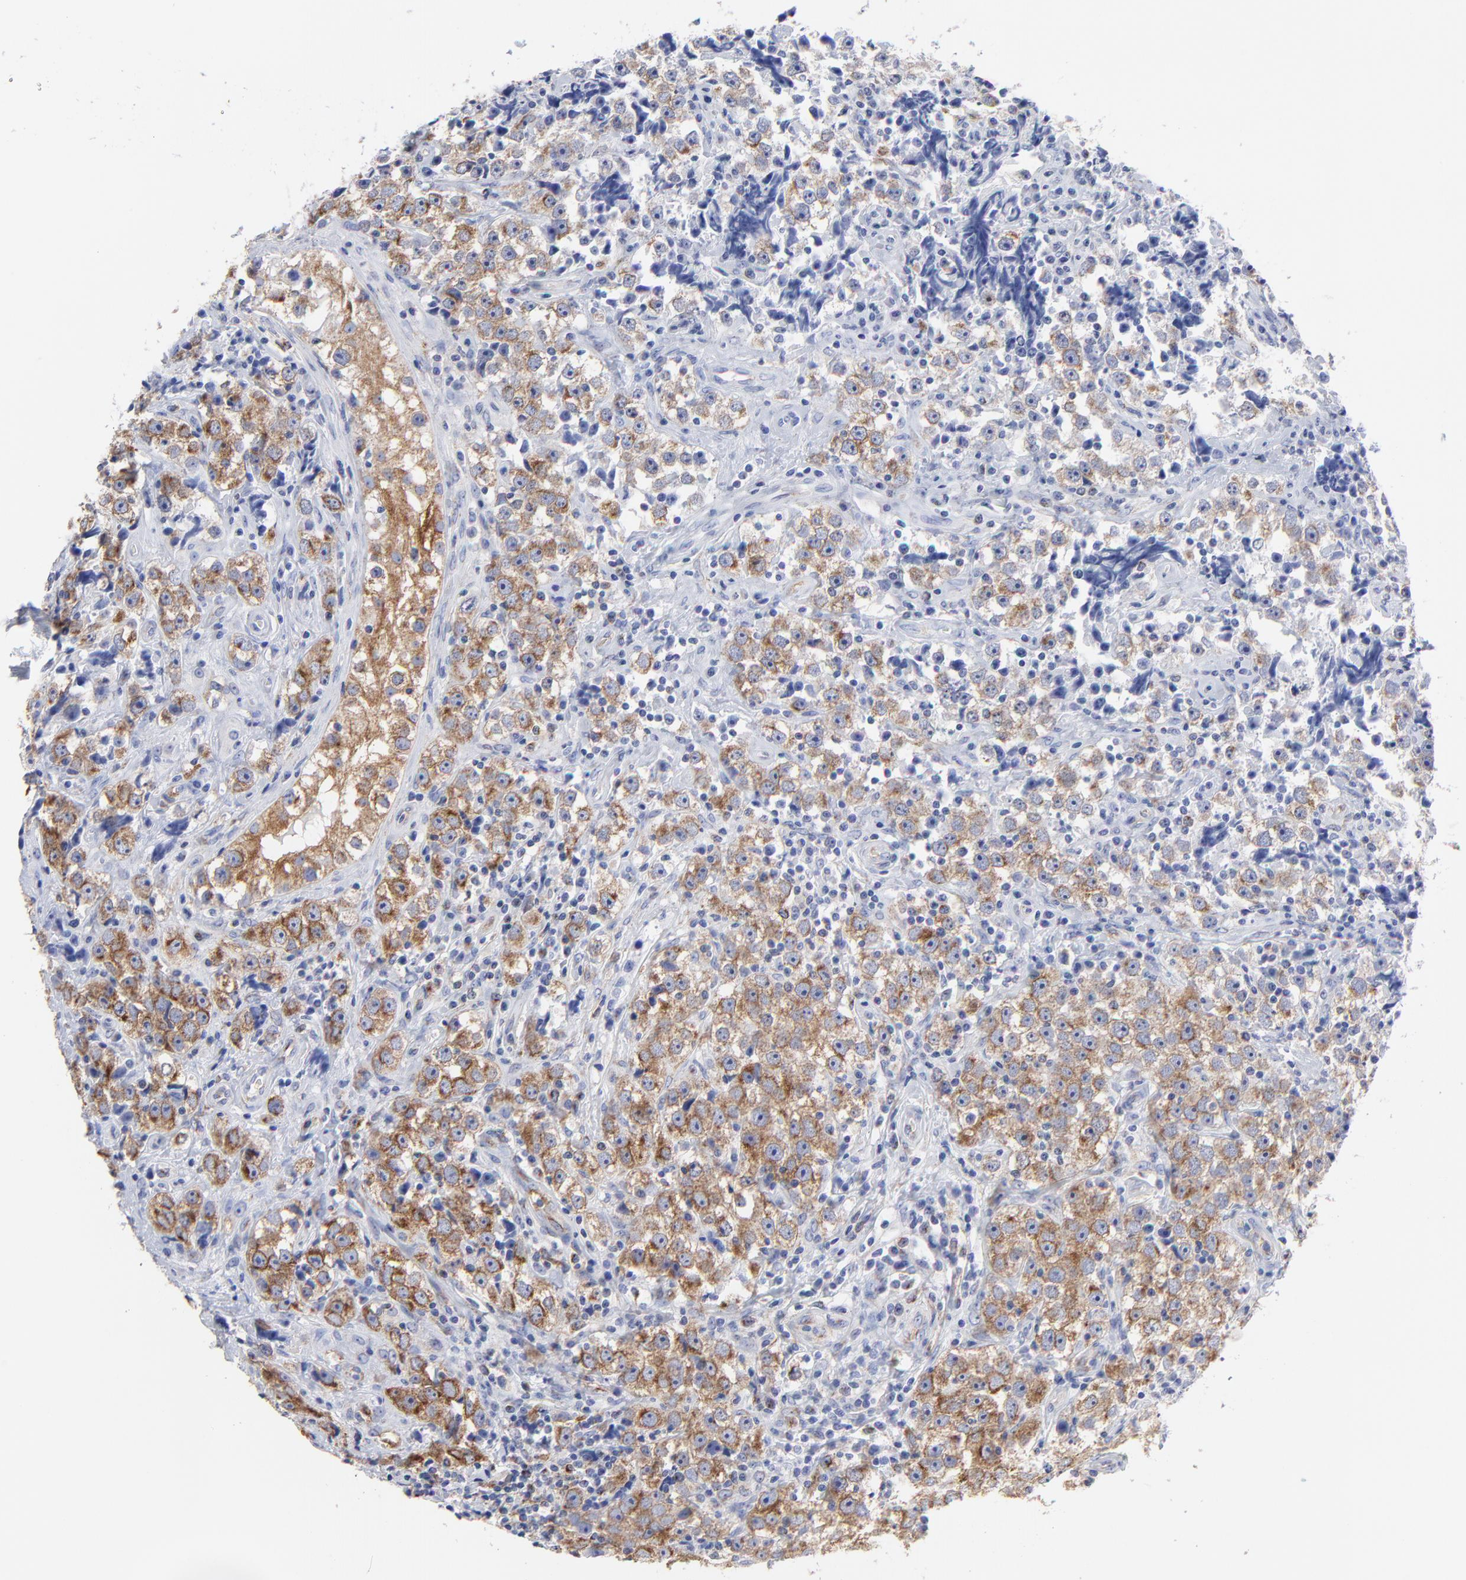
{"staining": {"intensity": "moderate", "quantity": ">75%", "location": "cytoplasmic/membranous"}, "tissue": "testis cancer", "cell_type": "Tumor cells", "image_type": "cancer", "snomed": [{"axis": "morphology", "description": "Seminoma, NOS"}, {"axis": "topography", "description": "Testis"}], "caption": "IHC (DAB (3,3'-diaminobenzidine)) staining of testis cancer (seminoma) exhibits moderate cytoplasmic/membranous protein staining in about >75% of tumor cells. (DAB (3,3'-diaminobenzidine) IHC, brown staining for protein, blue staining for nuclei).", "gene": "CNTN3", "patient": {"sex": "male", "age": 32}}